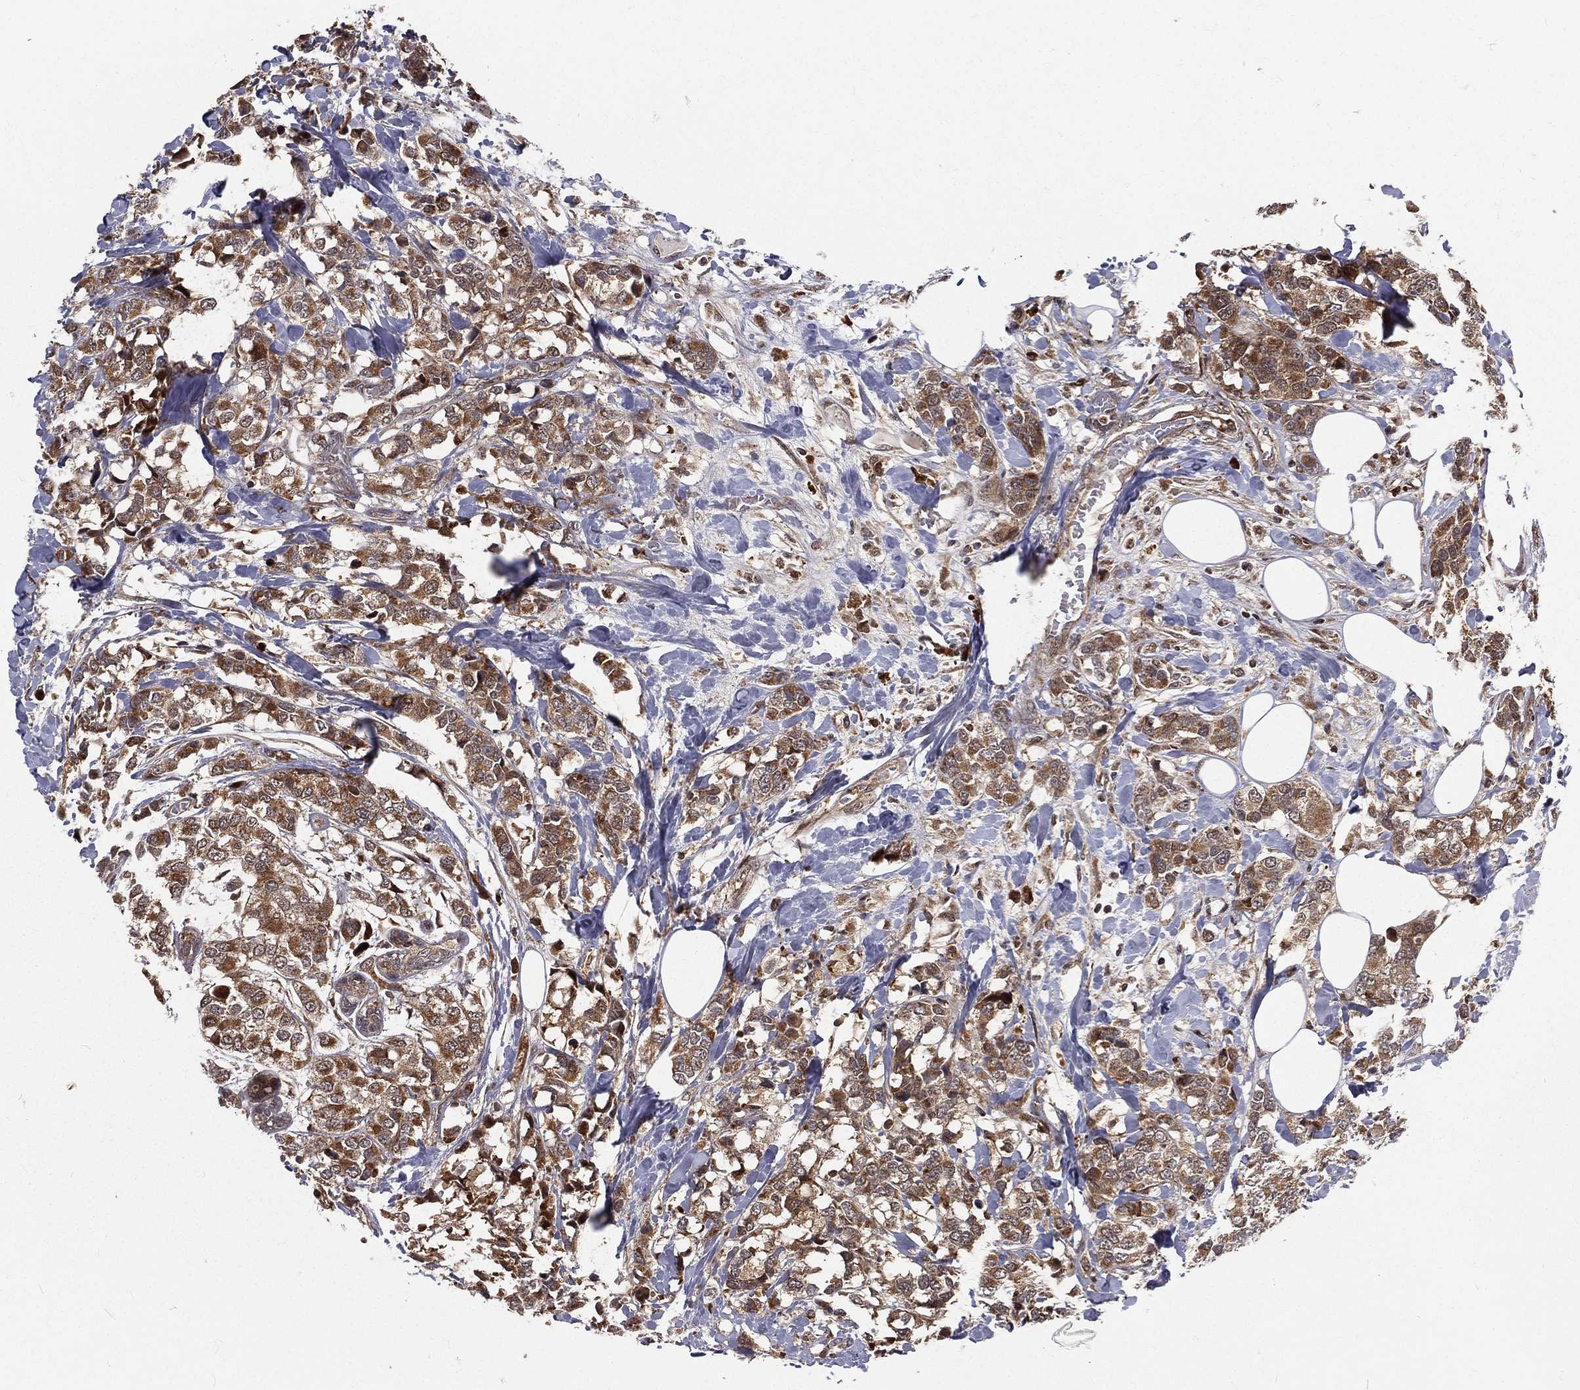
{"staining": {"intensity": "moderate", "quantity": ">75%", "location": "cytoplasmic/membranous"}, "tissue": "breast cancer", "cell_type": "Tumor cells", "image_type": "cancer", "snomed": [{"axis": "morphology", "description": "Lobular carcinoma"}, {"axis": "topography", "description": "Breast"}], "caption": "Protein staining of breast cancer (lobular carcinoma) tissue demonstrates moderate cytoplasmic/membranous staining in about >75% of tumor cells.", "gene": "MDM2", "patient": {"sex": "female", "age": 59}}